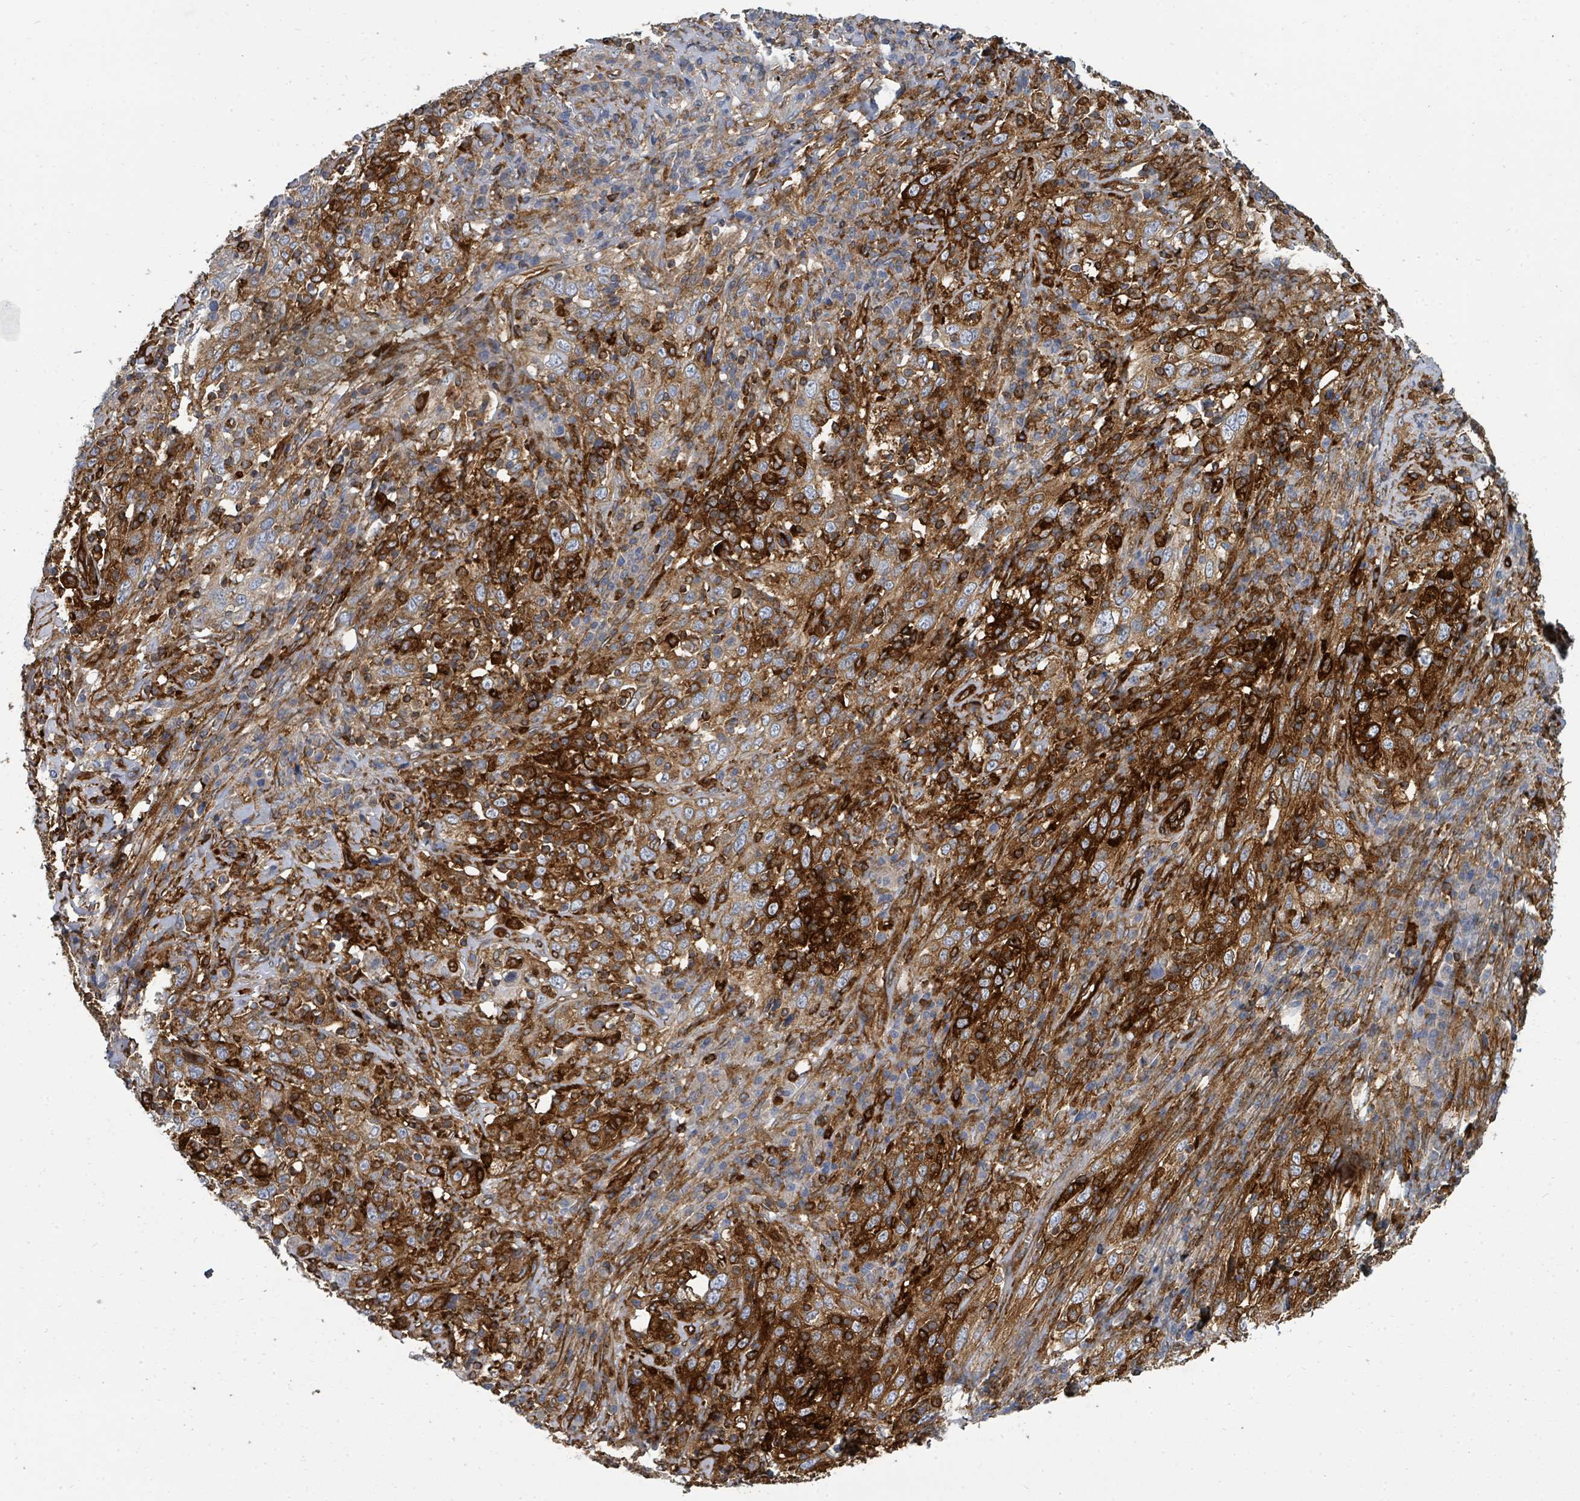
{"staining": {"intensity": "moderate", "quantity": "<25%", "location": "cytoplasmic/membranous"}, "tissue": "cervical cancer", "cell_type": "Tumor cells", "image_type": "cancer", "snomed": [{"axis": "morphology", "description": "Squamous cell carcinoma, NOS"}, {"axis": "topography", "description": "Cervix"}], "caption": "A high-resolution photomicrograph shows immunohistochemistry (IHC) staining of cervical cancer, which reveals moderate cytoplasmic/membranous staining in approximately <25% of tumor cells. (DAB (3,3'-diaminobenzidine) IHC with brightfield microscopy, high magnification).", "gene": "IFIT1", "patient": {"sex": "female", "age": 46}}